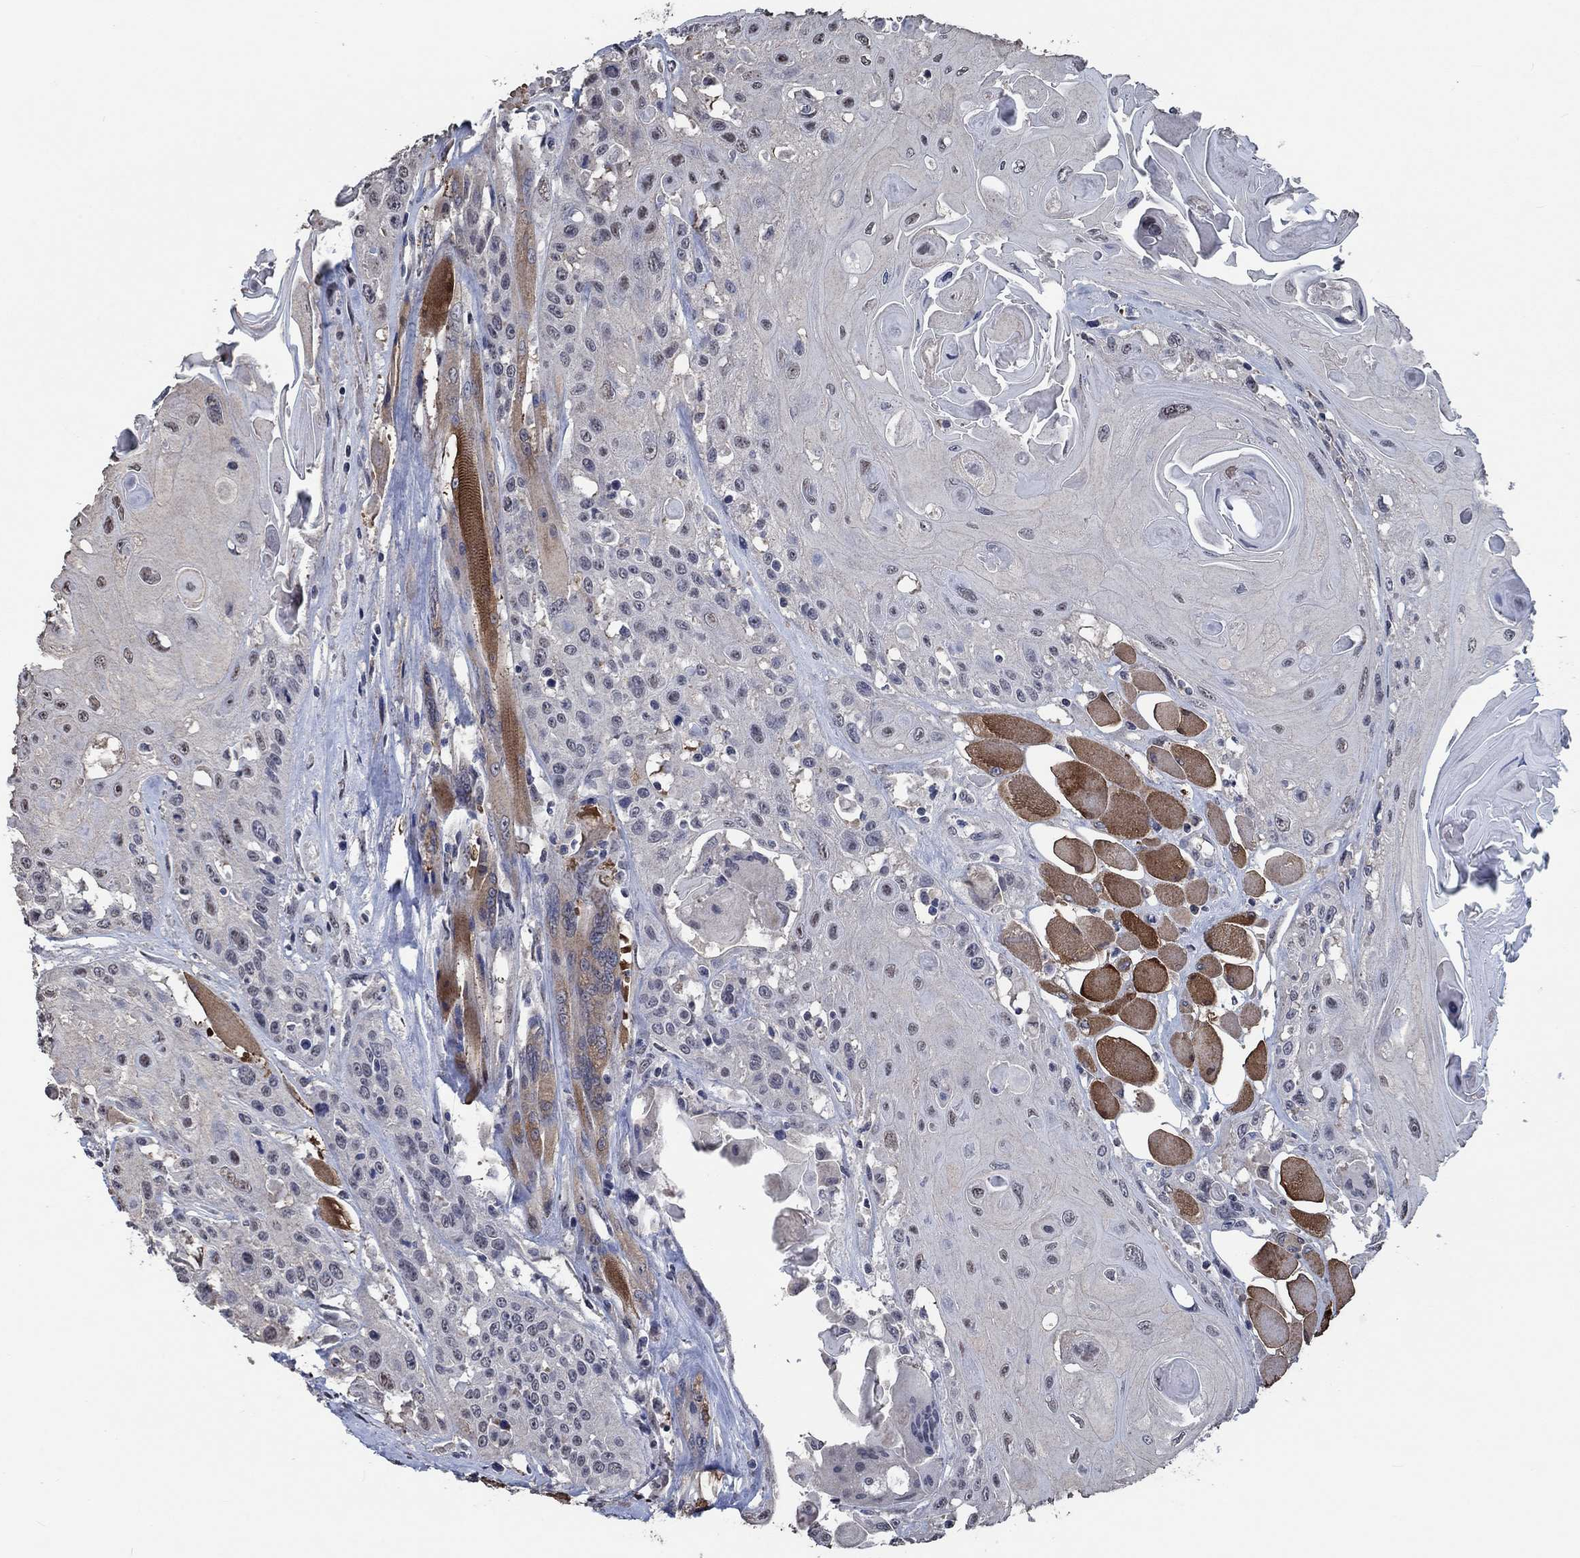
{"staining": {"intensity": "negative", "quantity": "none", "location": "none"}, "tissue": "head and neck cancer", "cell_type": "Tumor cells", "image_type": "cancer", "snomed": [{"axis": "morphology", "description": "Squamous cell carcinoma, NOS"}, {"axis": "topography", "description": "Head-Neck"}], "caption": "This is a histopathology image of IHC staining of head and neck cancer (squamous cell carcinoma), which shows no positivity in tumor cells. (DAB immunohistochemistry (IHC), high magnification).", "gene": "OBSCN", "patient": {"sex": "female", "age": 59}}